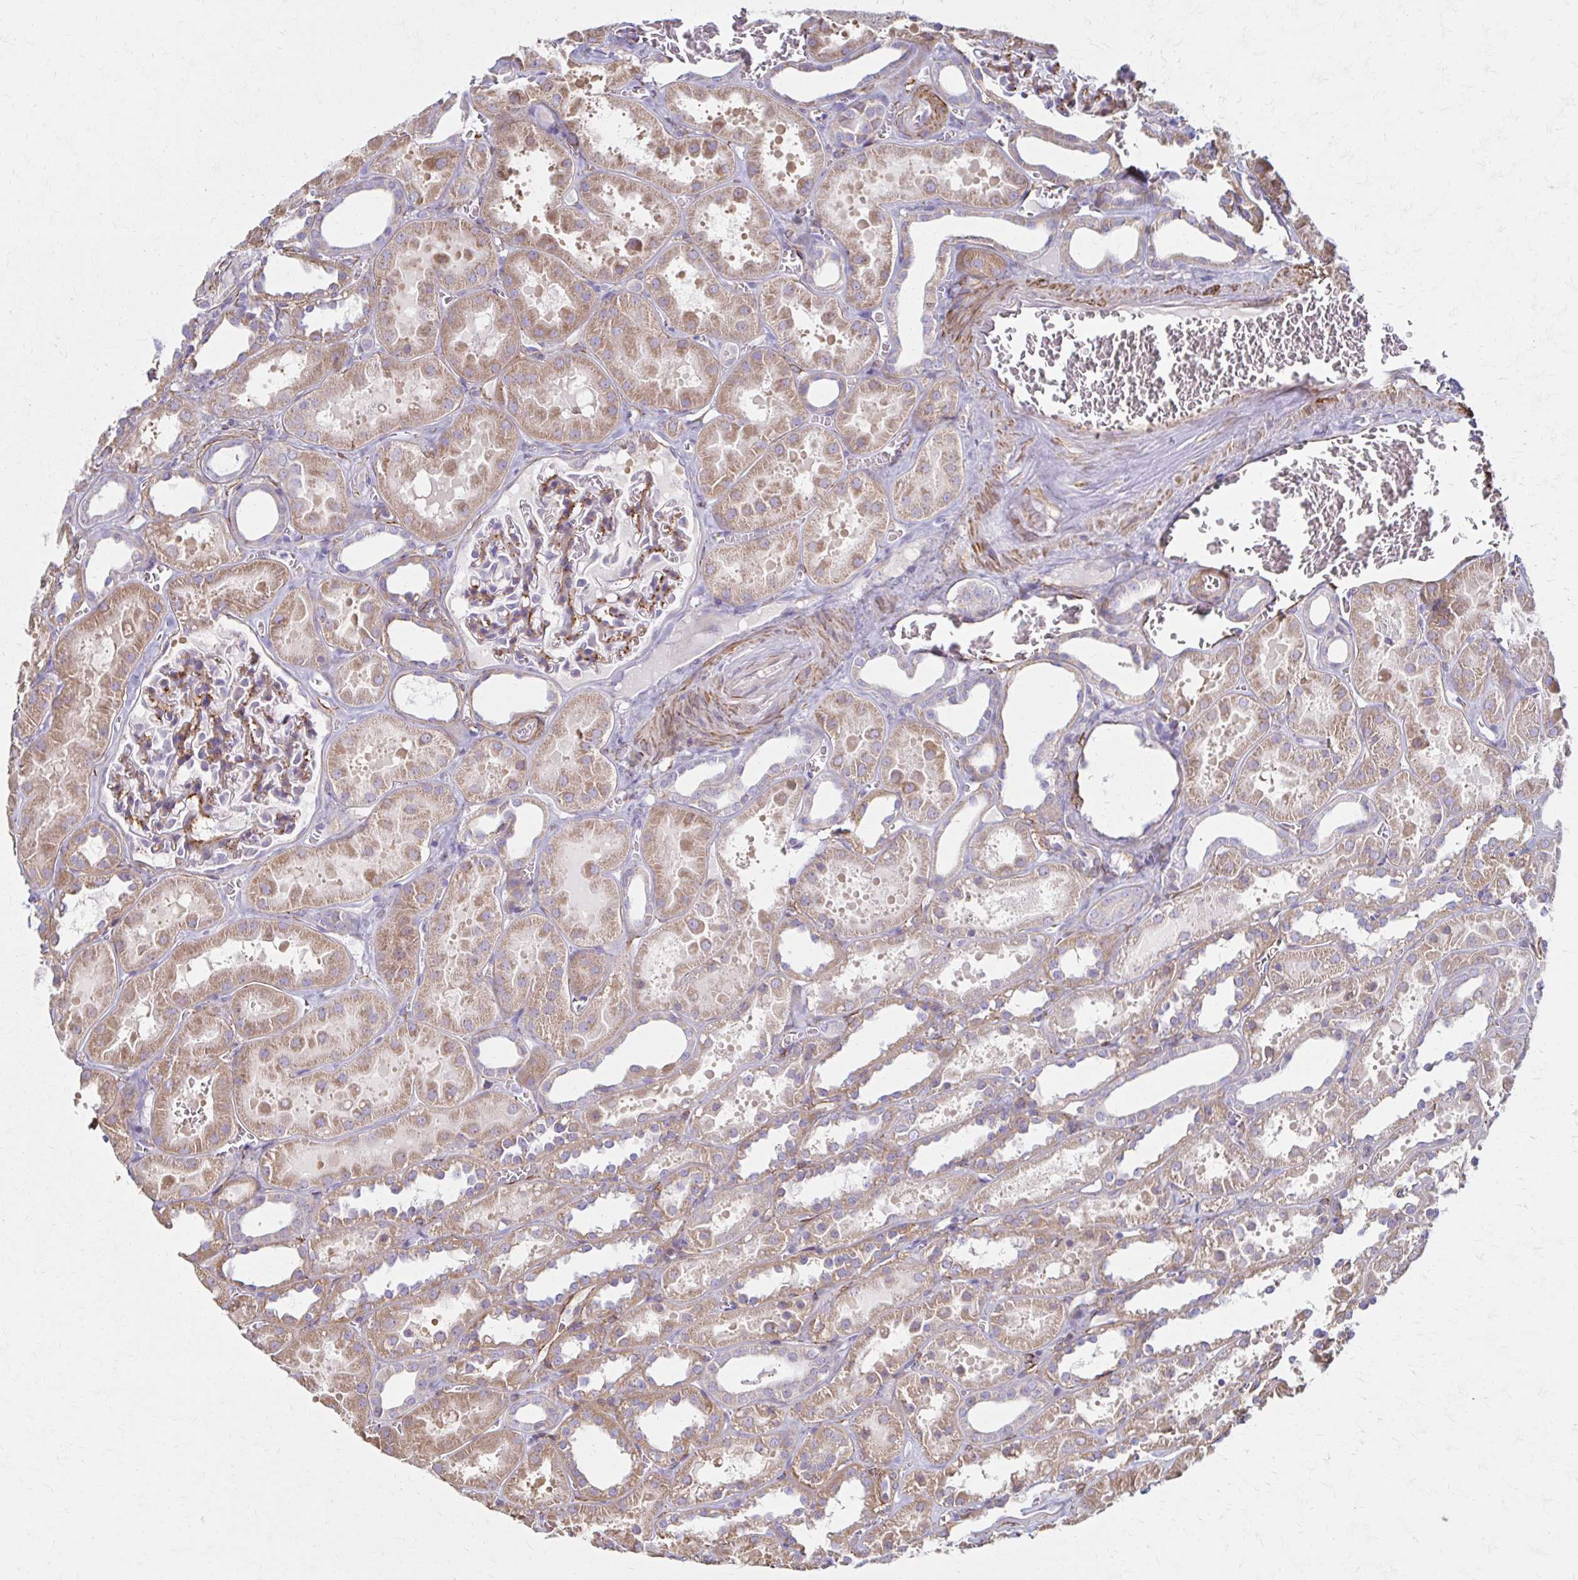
{"staining": {"intensity": "moderate", "quantity": "25%-75%", "location": "cytoplasmic/membranous"}, "tissue": "kidney", "cell_type": "Cells in glomeruli", "image_type": "normal", "snomed": [{"axis": "morphology", "description": "Normal tissue, NOS"}, {"axis": "topography", "description": "Kidney"}], "caption": "Immunohistochemical staining of normal human kidney shows medium levels of moderate cytoplasmic/membranous staining in approximately 25%-75% of cells in glomeruli.", "gene": "TIMMDC1", "patient": {"sex": "female", "age": 41}}